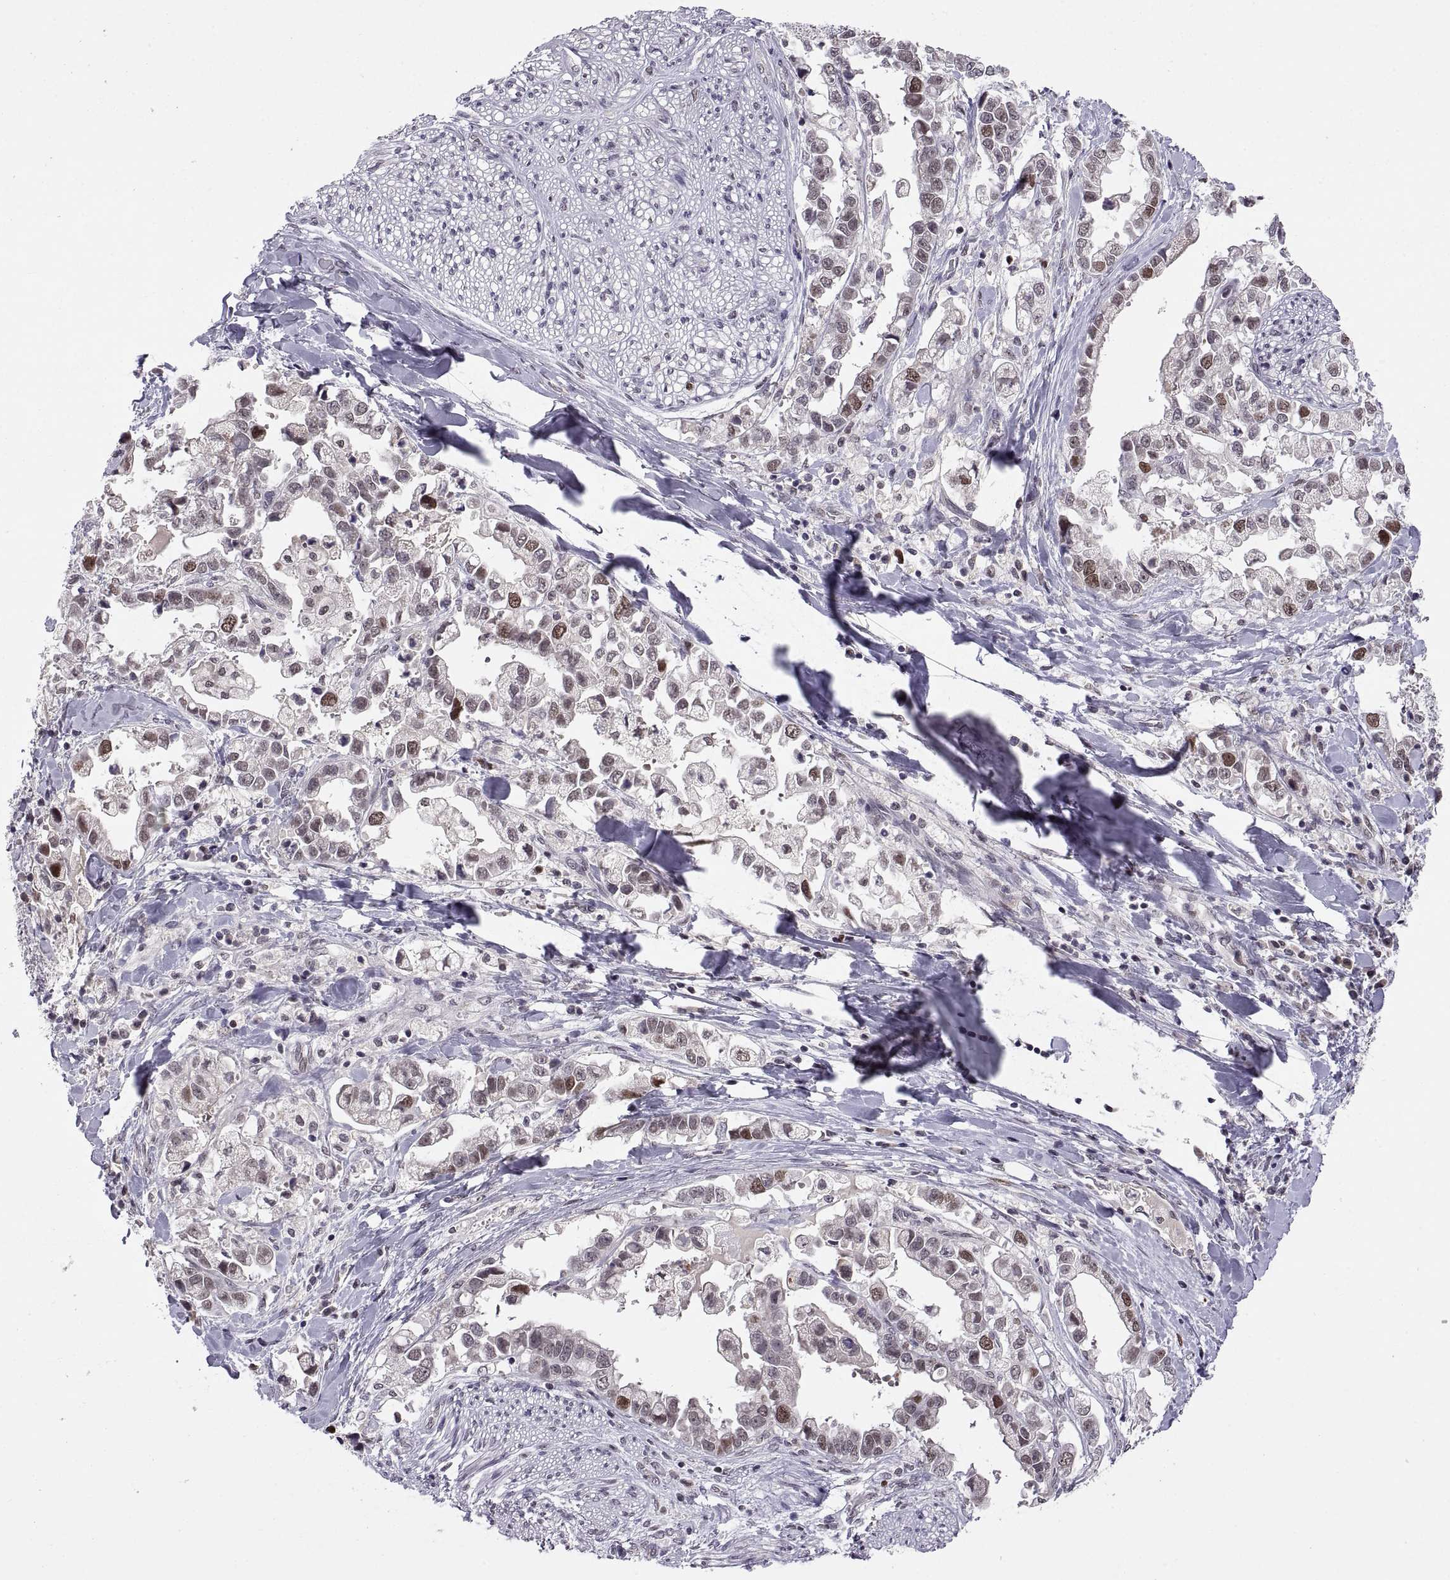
{"staining": {"intensity": "moderate", "quantity": "25%-75%", "location": "nuclear"}, "tissue": "stomach cancer", "cell_type": "Tumor cells", "image_type": "cancer", "snomed": [{"axis": "morphology", "description": "Adenocarcinoma, NOS"}, {"axis": "topography", "description": "Stomach"}], "caption": "Moderate nuclear positivity for a protein is present in about 25%-75% of tumor cells of adenocarcinoma (stomach) using IHC.", "gene": "CHFR", "patient": {"sex": "male", "age": 59}}